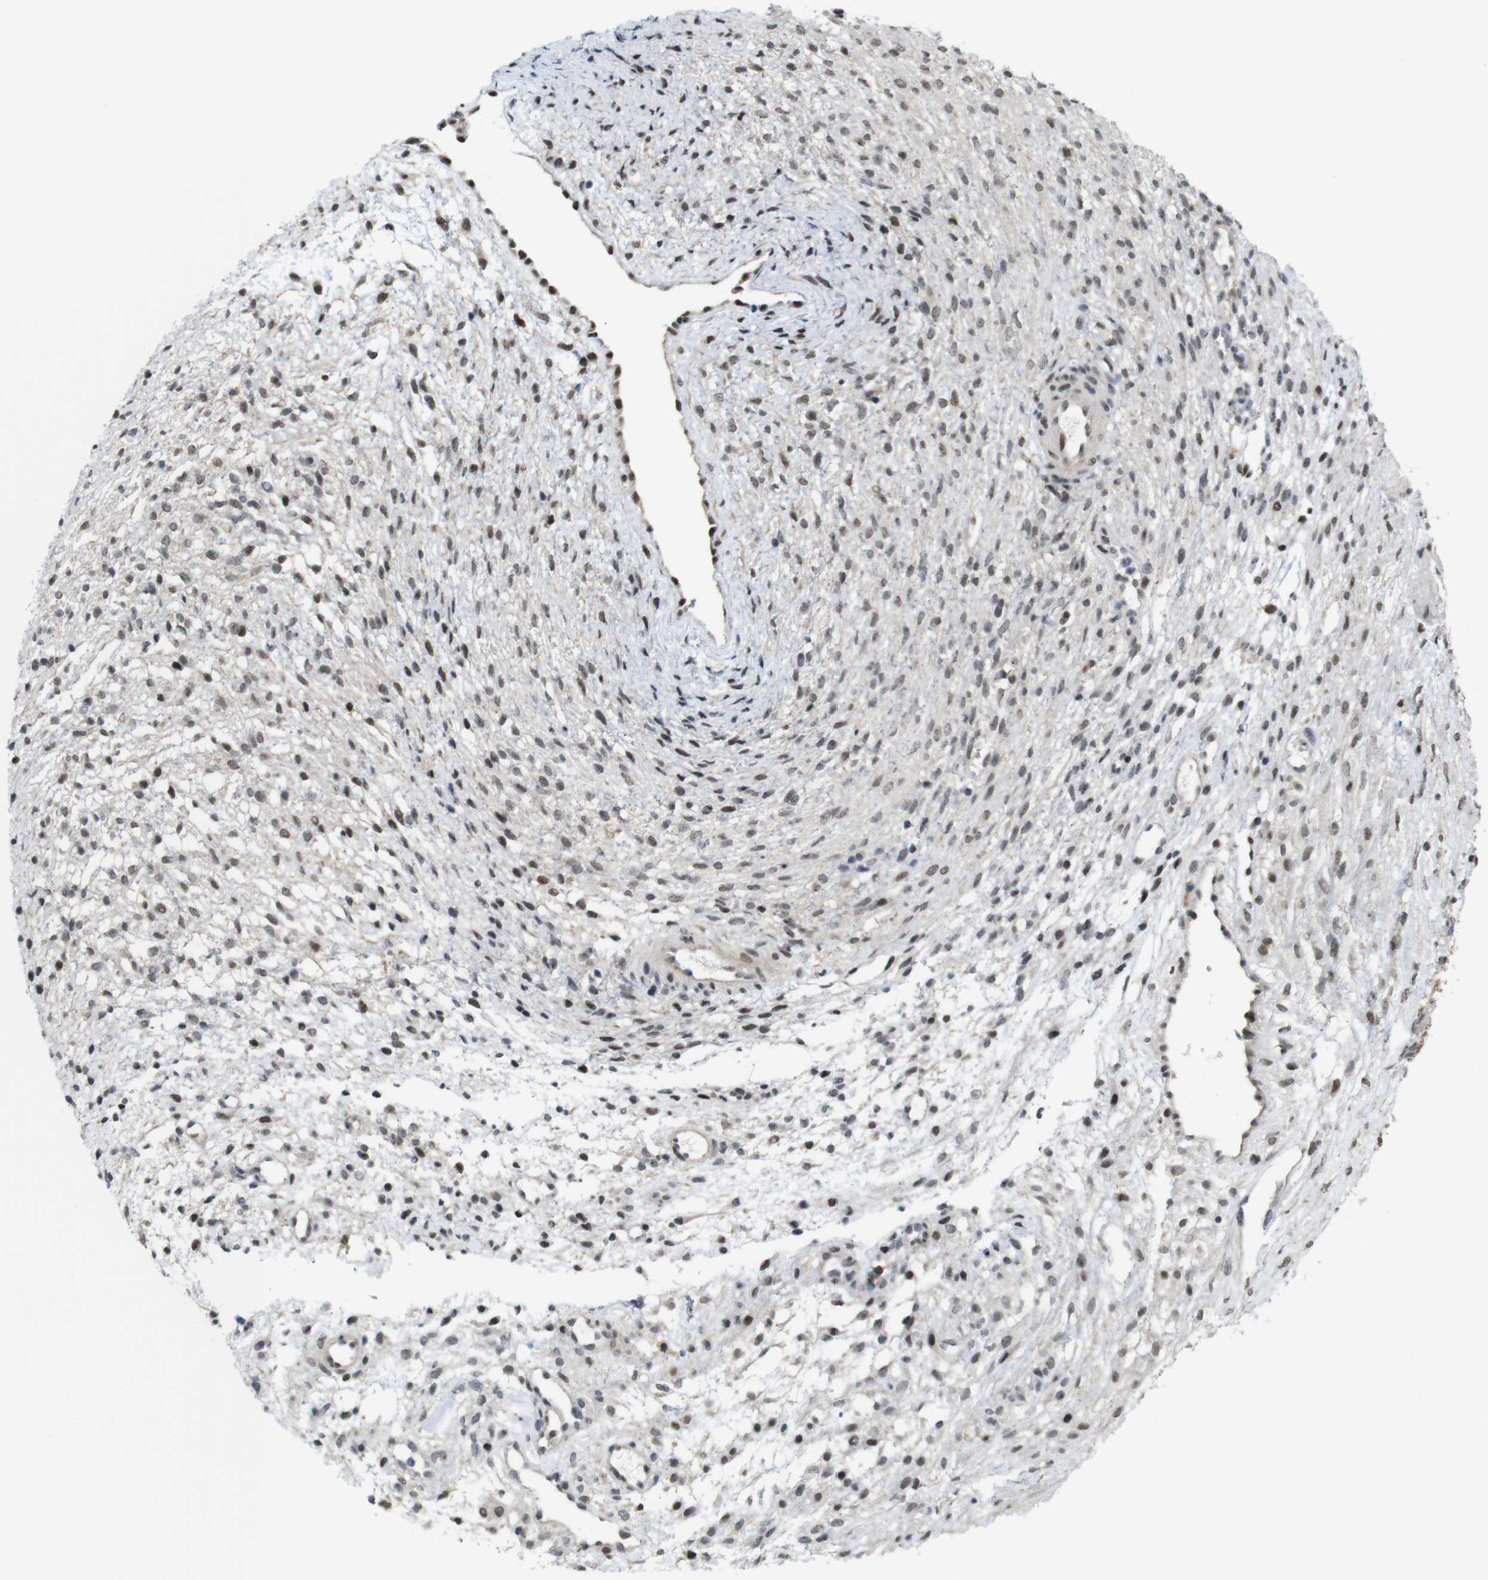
{"staining": {"intensity": "moderate", "quantity": "25%-75%", "location": "cytoplasmic/membranous,nuclear"}, "tissue": "ovary", "cell_type": "Ovarian stroma cells", "image_type": "normal", "snomed": [{"axis": "morphology", "description": "Normal tissue, NOS"}, {"axis": "morphology", "description": "Cyst, NOS"}, {"axis": "topography", "description": "Ovary"}], "caption": "An image showing moderate cytoplasmic/membranous,nuclear positivity in approximately 25%-75% of ovarian stroma cells in unremarkable ovary, as visualized by brown immunohistochemical staining.", "gene": "PNMA8A", "patient": {"sex": "female", "age": 18}}